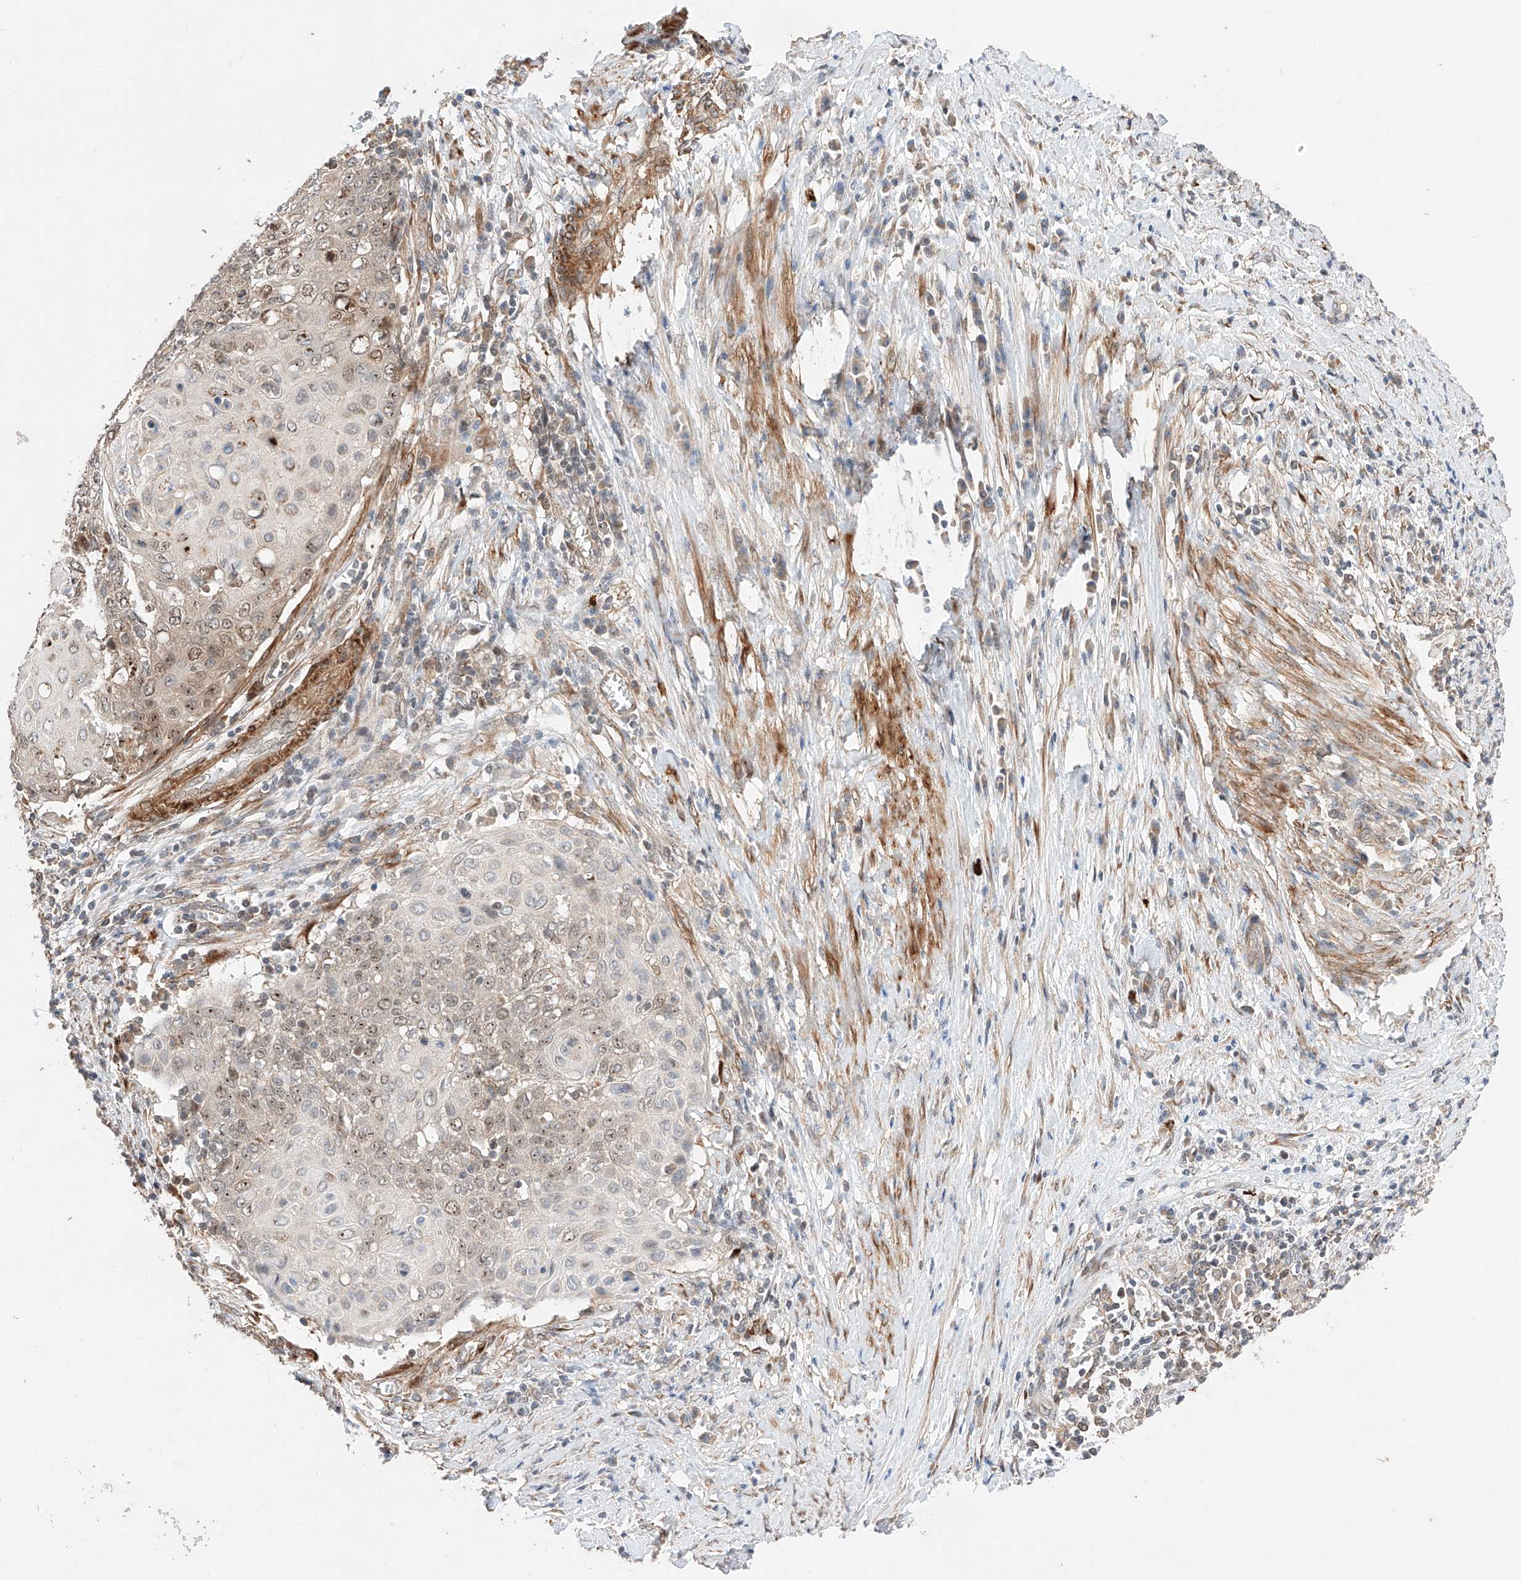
{"staining": {"intensity": "moderate", "quantity": ">75%", "location": "nuclear"}, "tissue": "cervical cancer", "cell_type": "Tumor cells", "image_type": "cancer", "snomed": [{"axis": "morphology", "description": "Squamous cell carcinoma, NOS"}, {"axis": "topography", "description": "Cervix"}], "caption": "Protein expression analysis of human squamous cell carcinoma (cervical) reveals moderate nuclear staining in approximately >75% of tumor cells. The staining is performed using DAB brown chromogen to label protein expression. The nuclei are counter-stained blue using hematoxylin.", "gene": "RAB23", "patient": {"sex": "female", "age": 39}}